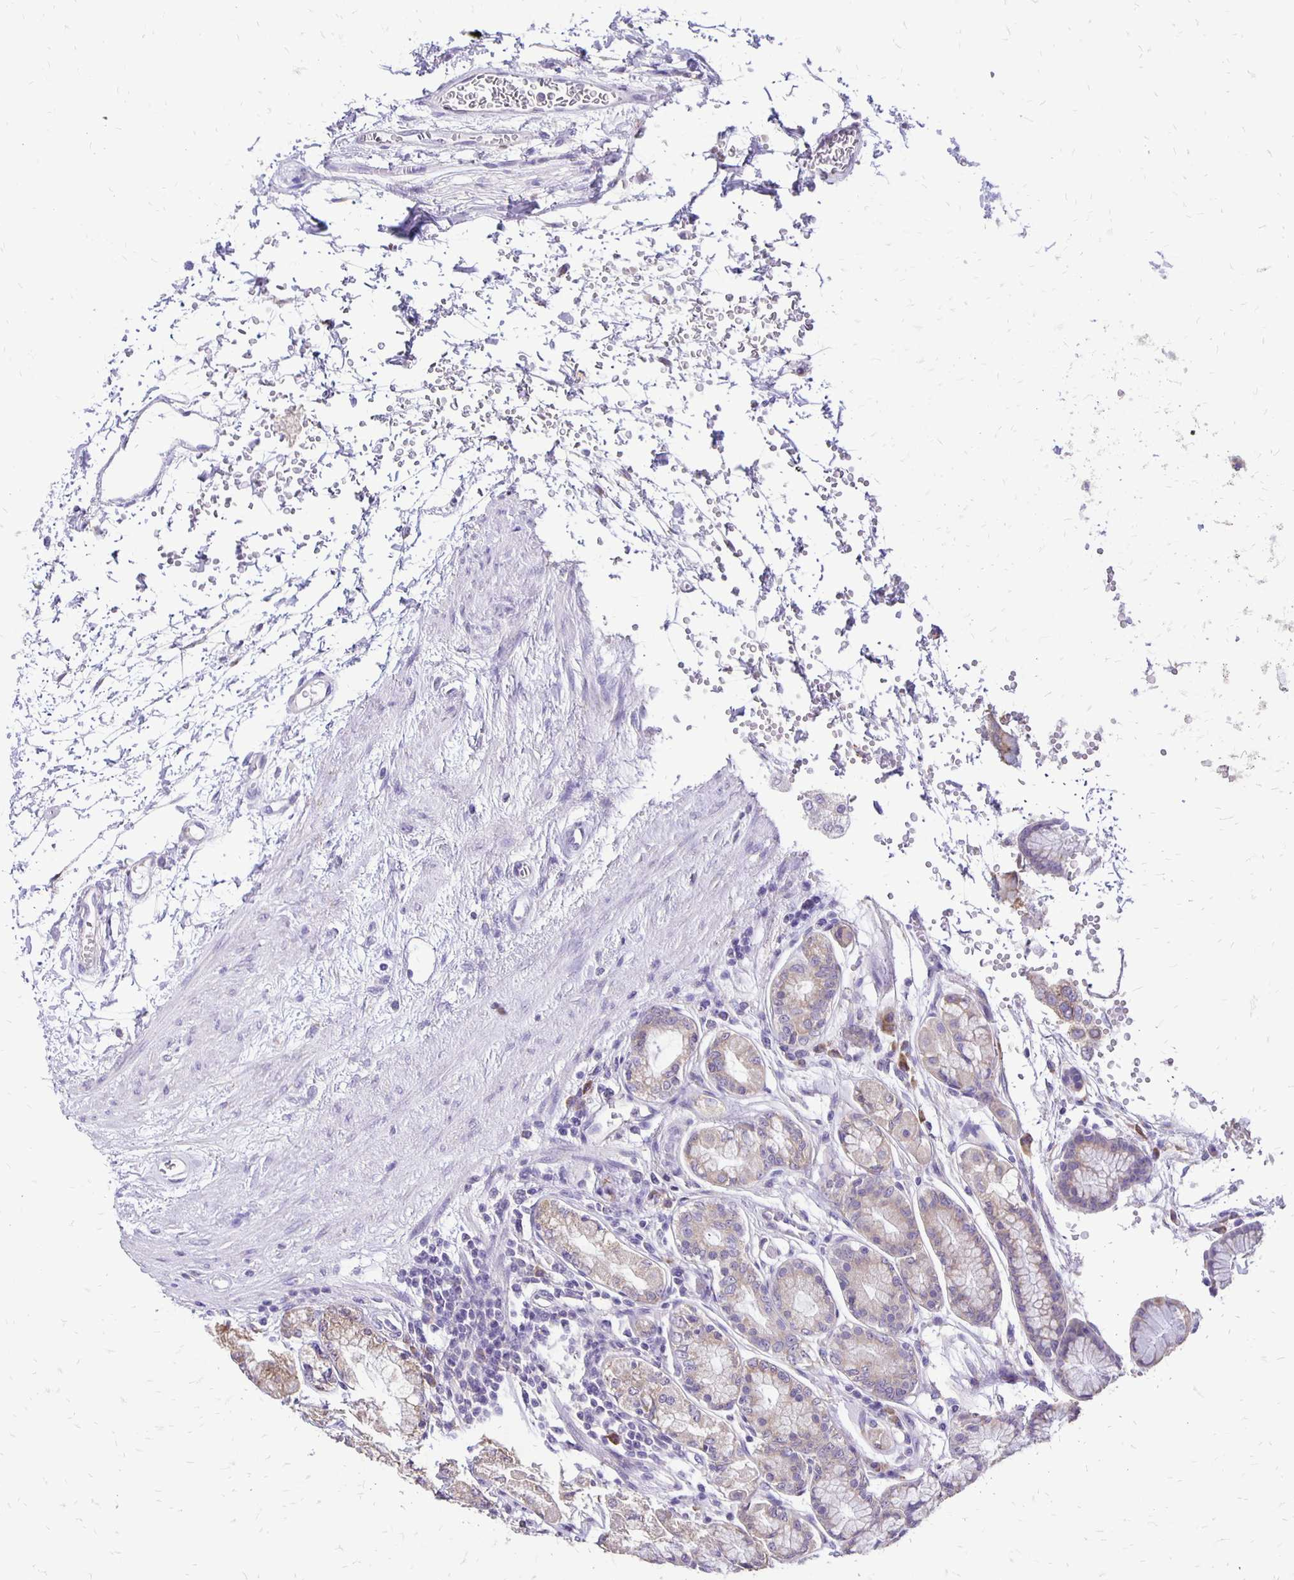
{"staining": {"intensity": "weak", "quantity": "25%-75%", "location": "cytoplasmic/membranous"}, "tissue": "stomach", "cell_type": "Glandular cells", "image_type": "normal", "snomed": [{"axis": "morphology", "description": "Normal tissue, NOS"}, {"axis": "topography", "description": "Stomach"}, {"axis": "topography", "description": "Stomach, lower"}], "caption": "An IHC image of unremarkable tissue is shown. Protein staining in brown highlights weak cytoplasmic/membranous positivity in stomach within glandular cells. The protein is shown in brown color, while the nuclei are stained blue.", "gene": "ANKRD45", "patient": {"sex": "male", "age": 76}}